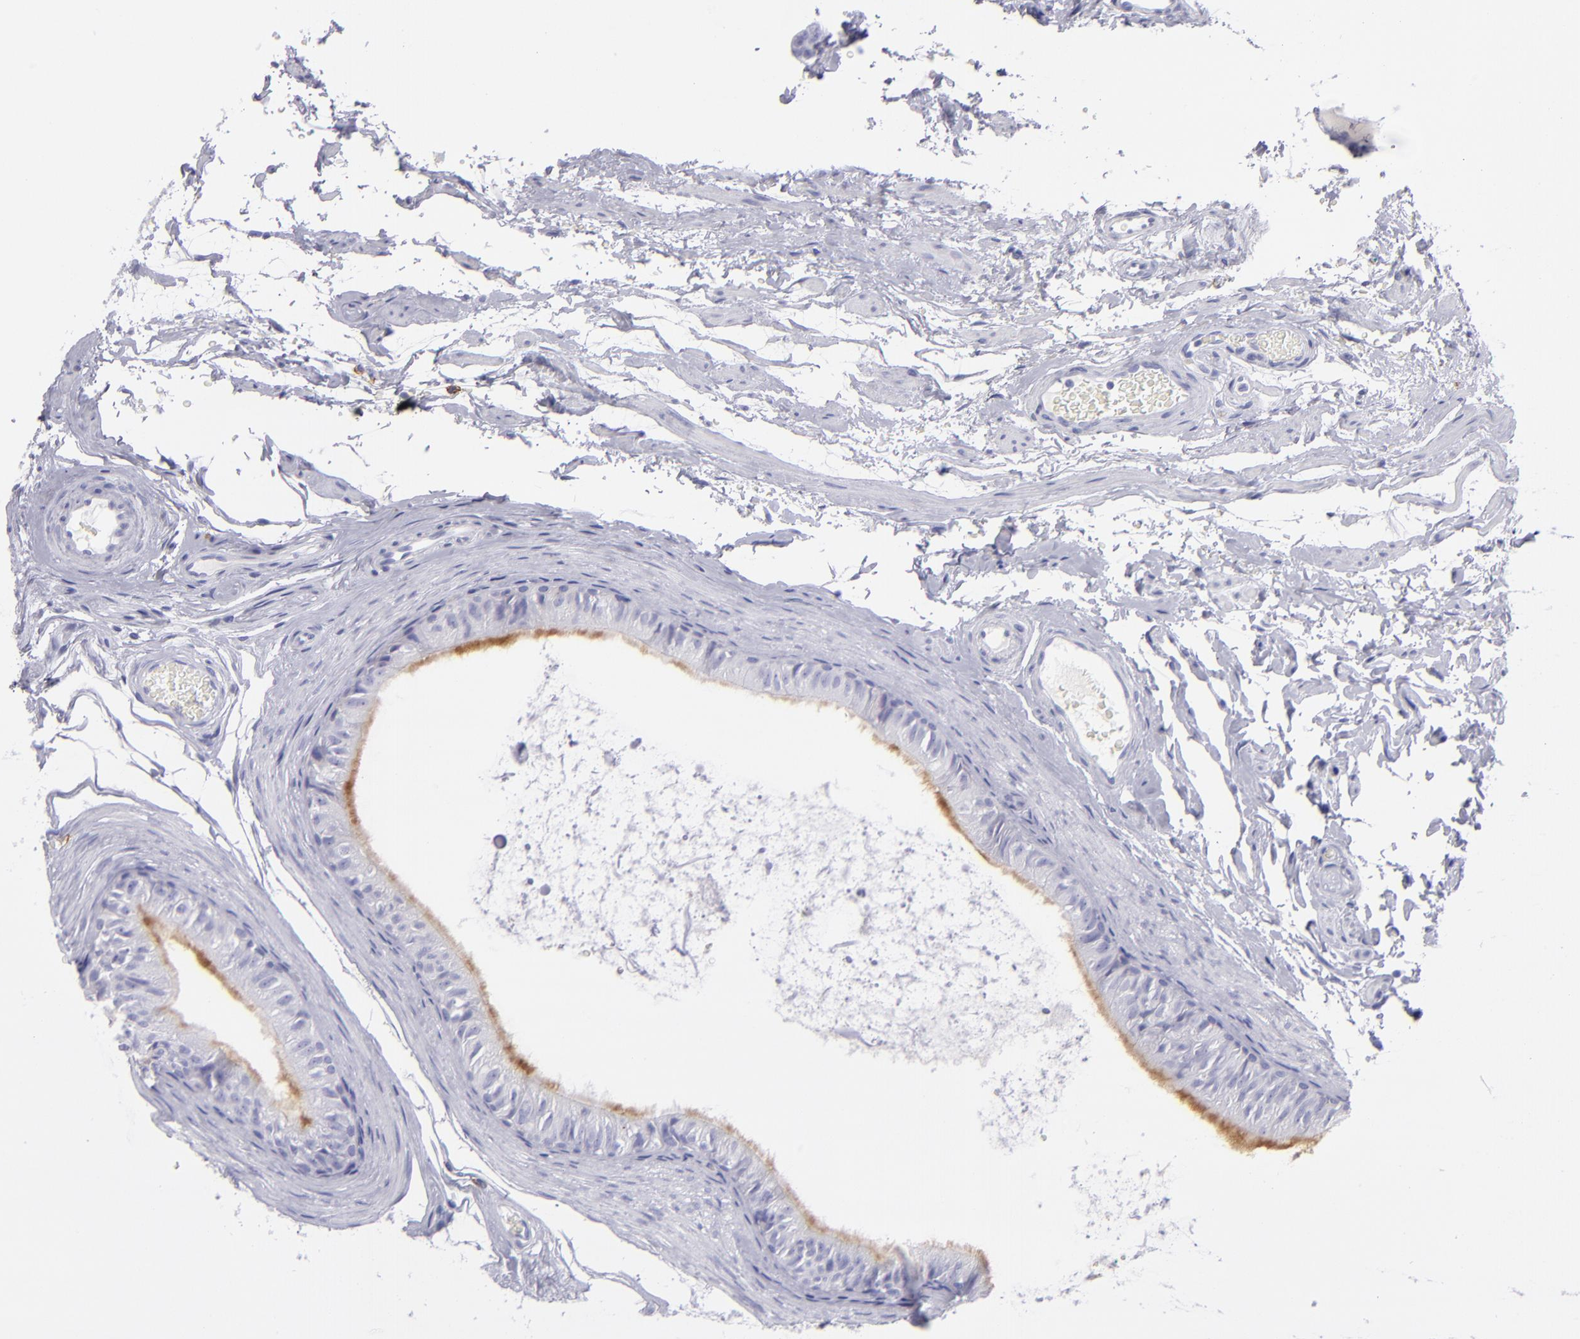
{"staining": {"intensity": "moderate", "quantity": "<25%", "location": "cytoplasmic/membranous"}, "tissue": "epididymis", "cell_type": "Glandular cells", "image_type": "normal", "snomed": [{"axis": "morphology", "description": "Normal tissue, NOS"}, {"axis": "topography", "description": "Testis"}, {"axis": "topography", "description": "Epididymis"}], "caption": "Immunohistochemistry (IHC) of benign human epididymis demonstrates low levels of moderate cytoplasmic/membranous staining in approximately <25% of glandular cells.", "gene": "CD82", "patient": {"sex": "male", "age": 36}}